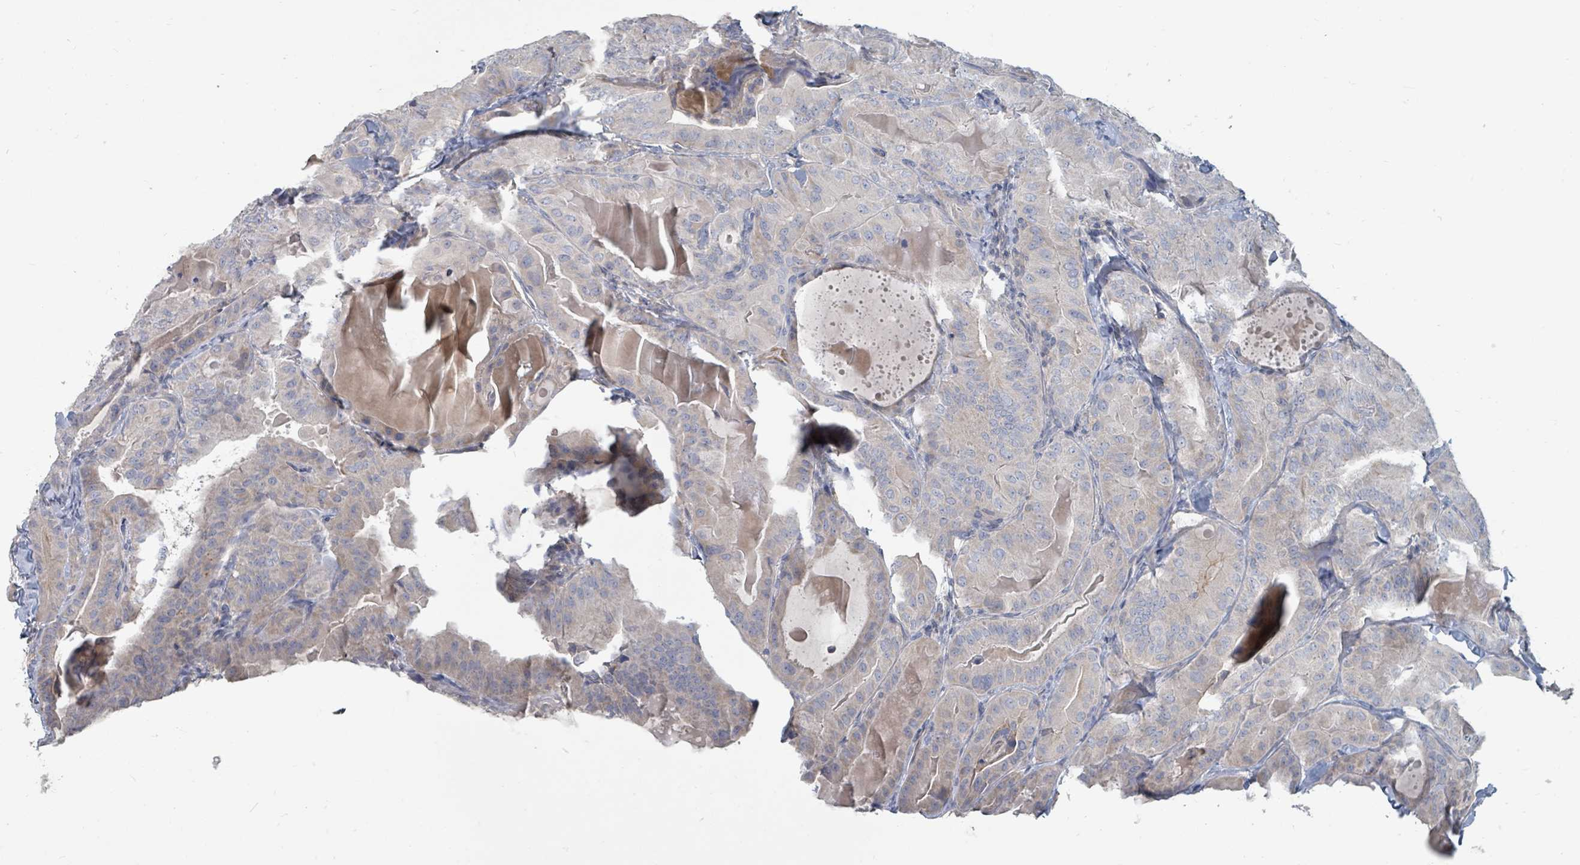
{"staining": {"intensity": "negative", "quantity": "none", "location": "none"}, "tissue": "thyroid cancer", "cell_type": "Tumor cells", "image_type": "cancer", "snomed": [{"axis": "morphology", "description": "Papillary adenocarcinoma, NOS"}, {"axis": "topography", "description": "Thyroid gland"}], "caption": "The photomicrograph reveals no significant staining in tumor cells of thyroid papillary adenocarcinoma.", "gene": "ARGFX", "patient": {"sex": "female", "age": 68}}